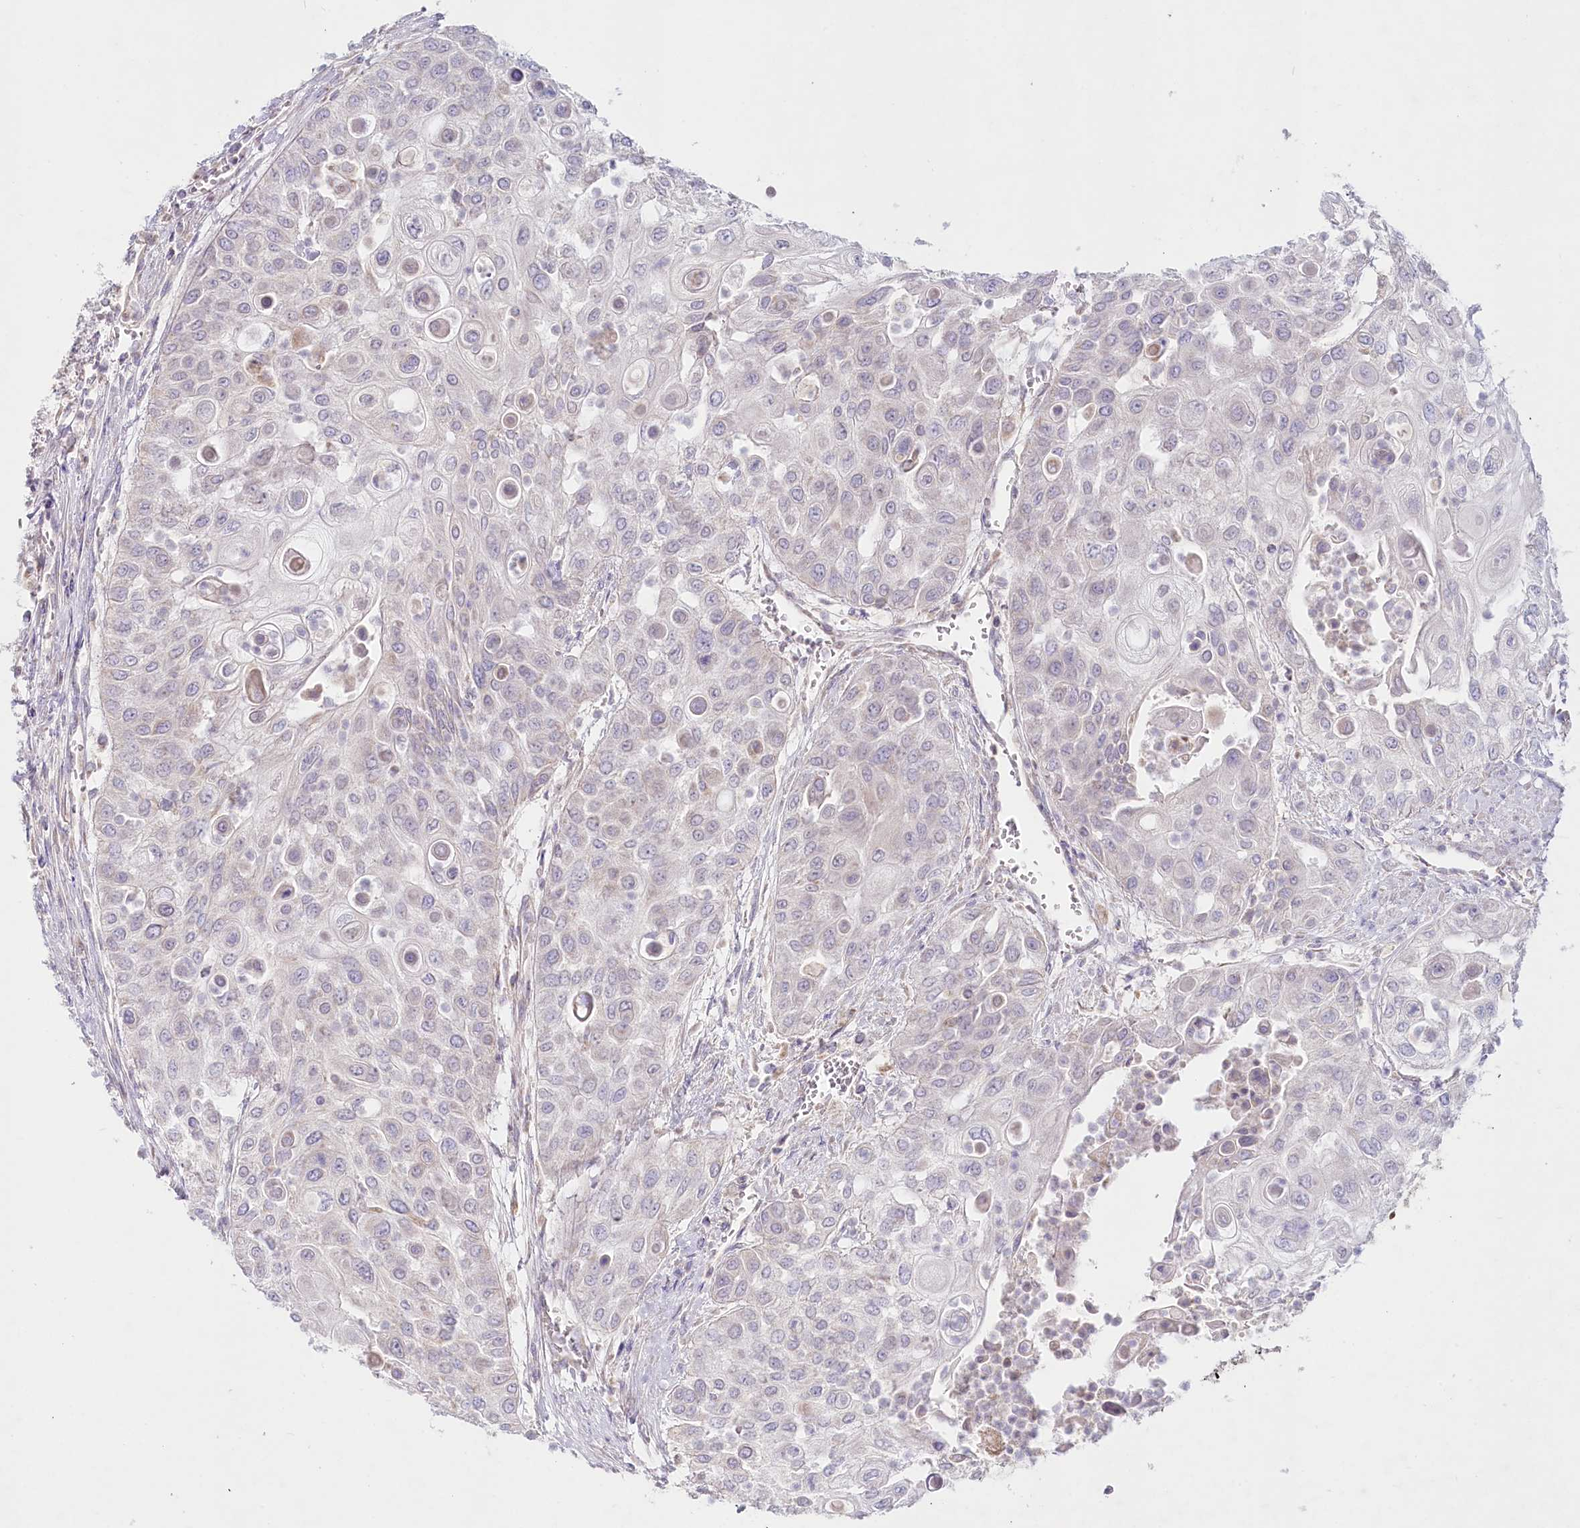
{"staining": {"intensity": "negative", "quantity": "none", "location": "none"}, "tissue": "urothelial cancer", "cell_type": "Tumor cells", "image_type": "cancer", "snomed": [{"axis": "morphology", "description": "Urothelial carcinoma, High grade"}, {"axis": "topography", "description": "Urinary bladder"}], "caption": "Tumor cells show no significant protein expression in high-grade urothelial carcinoma.", "gene": "PSAPL1", "patient": {"sex": "female", "age": 79}}